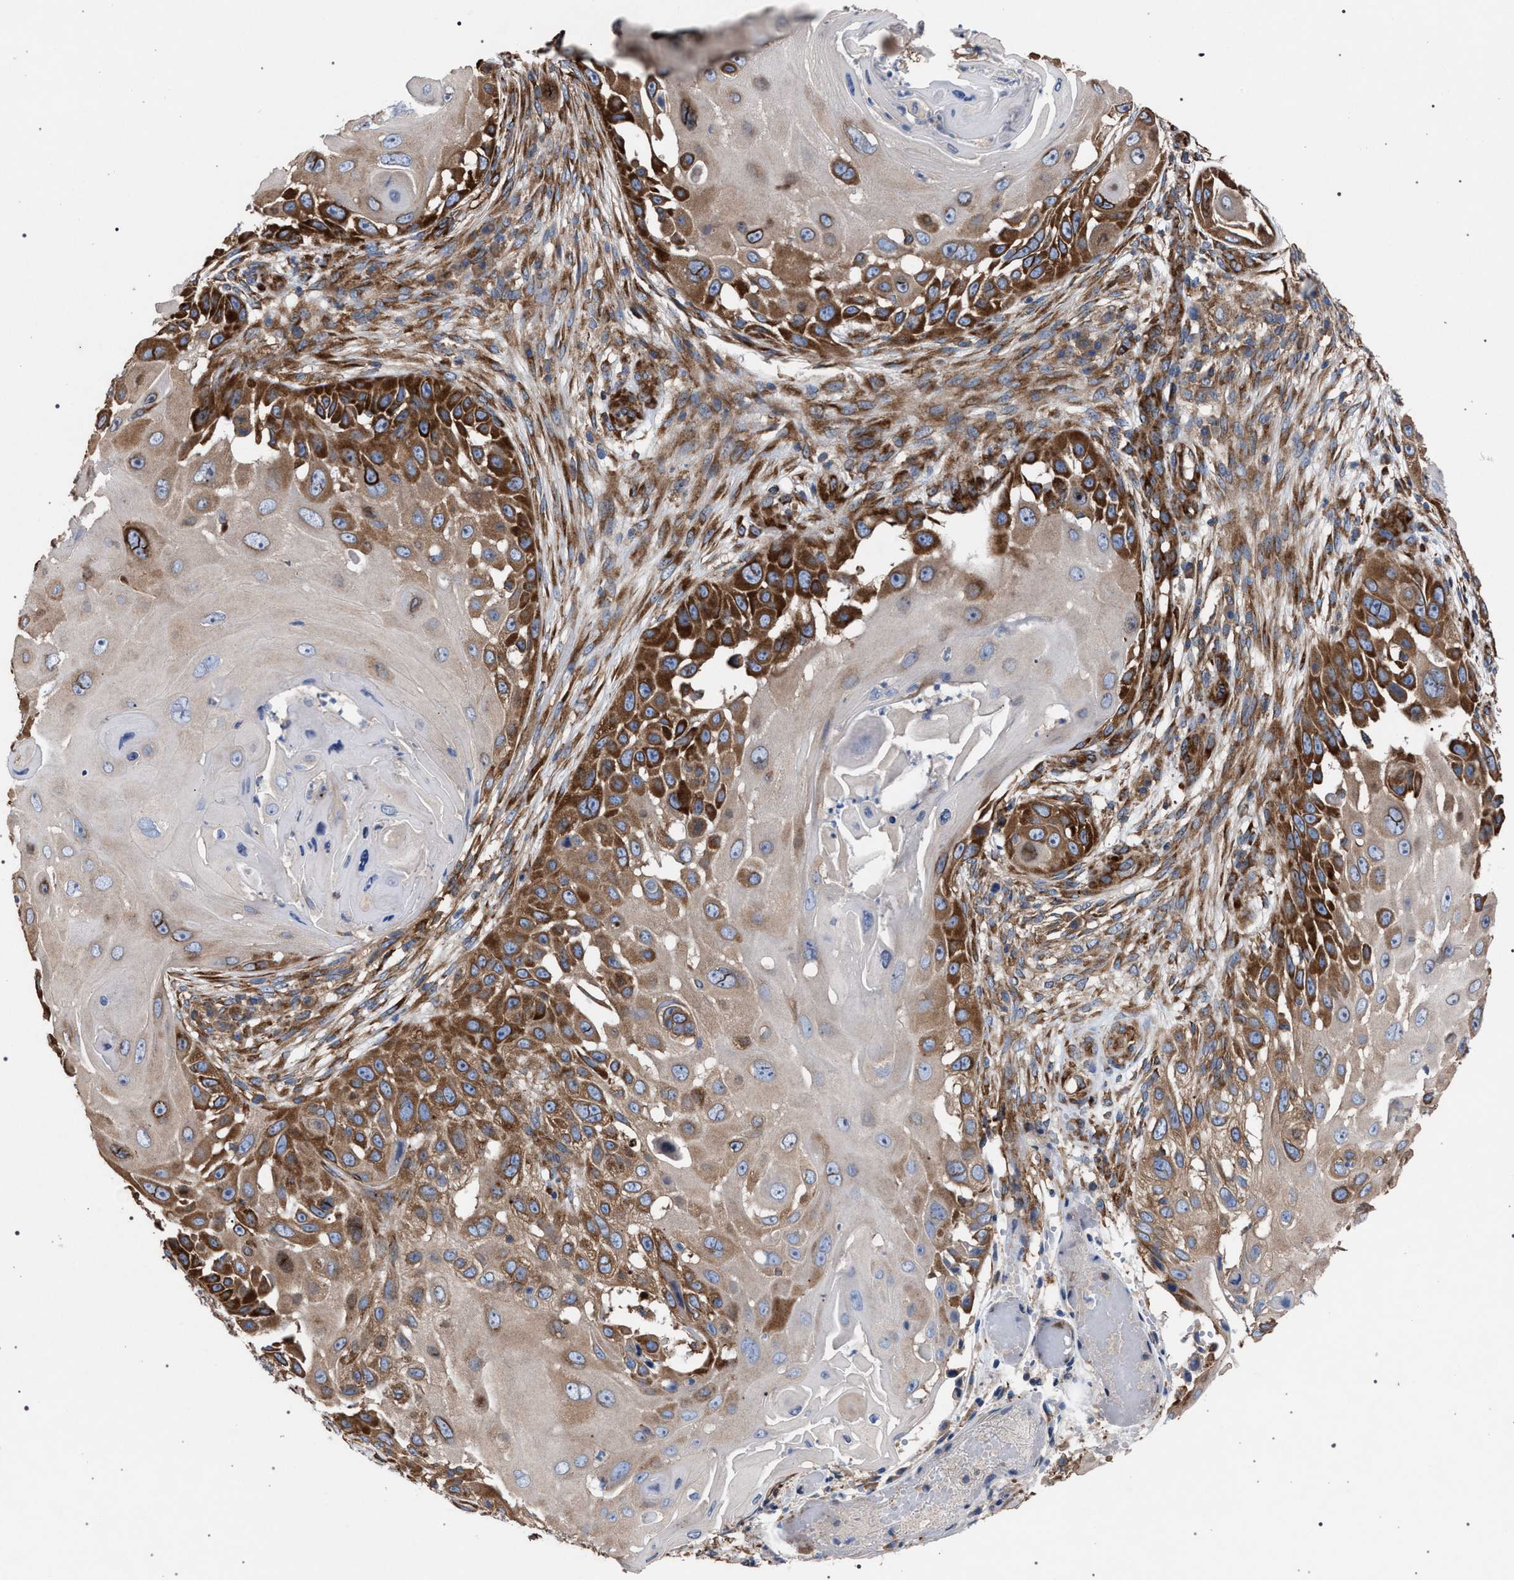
{"staining": {"intensity": "strong", "quantity": ">75%", "location": "cytoplasmic/membranous"}, "tissue": "skin cancer", "cell_type": "Tumor cells", "image_type": "cancer", "snomed": [{"axis": "morphology", "description": "Squamous cell carcinoma, NOS"}, {"axis": "topography", "description": "Skin"}], "caption": "Skin cancer (squamous cell carcinoma) stained with DAB immunohistochemistry (IHC) exhibits high levels of strong cytoplasmic/membranous positivity in approximately >75% of tumor cells.", "gene": "CDR2L", "patient": {"sex": "female", "age": 44}}